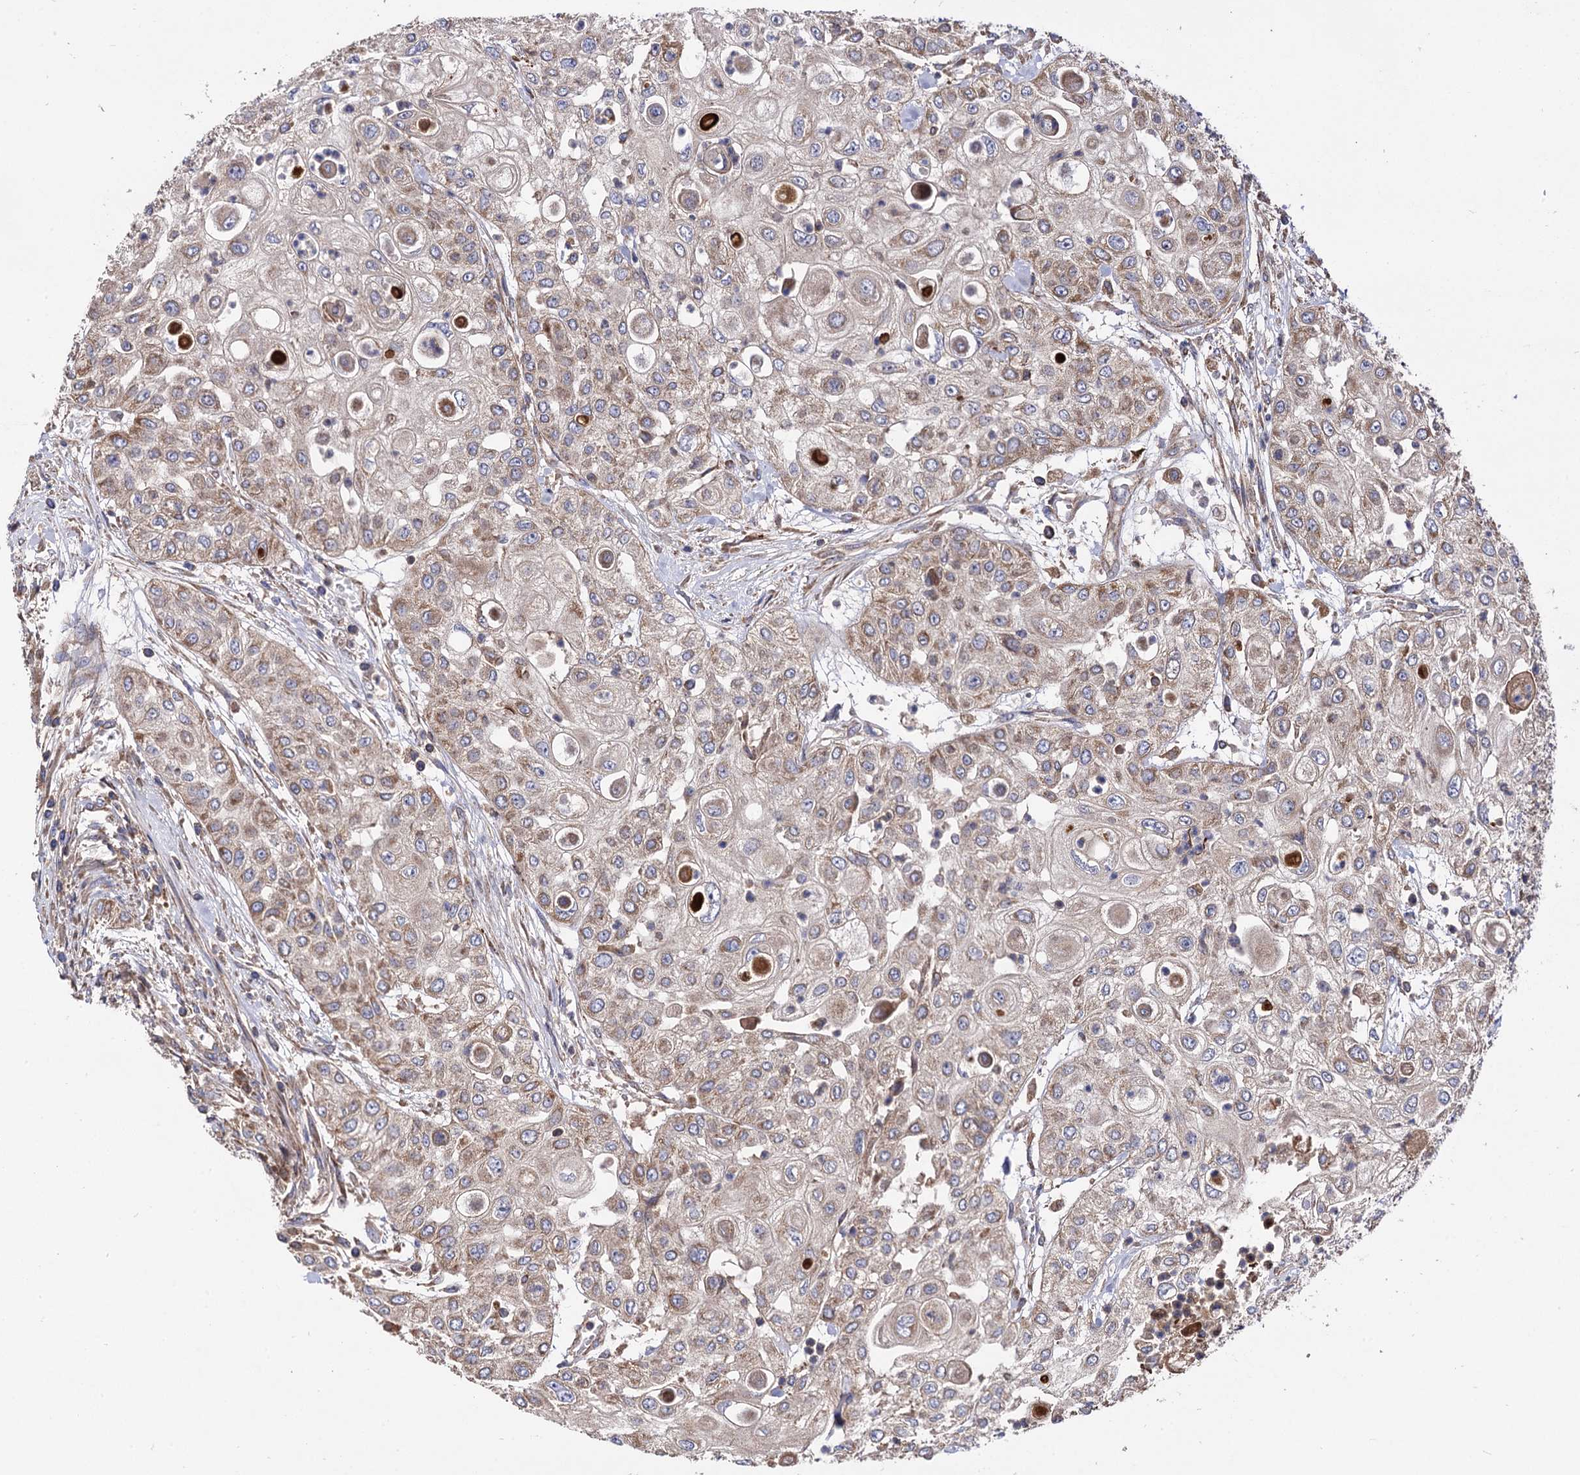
{"staining": {"intensity": "weak", "quantity": "25%-75%", "location": "cytoplasmic/membranous"}, "tissue": "urothelial cancer", "cell_type": "Tumor cells", "image_type": "cancer", "snomed": [{"axis": "morphology", "description": "Urothelial carcinoma, High grade"}, {"axis": "topography", "description": "Urinary bladder"}], "caption": "A micrograph showing weak cytoplasmic/membranous positivity in about 25%-75% of tumor cells in urothelial cancer, as visualized by brown immunohistochemical staining.", "gene": "IQCH", "patient": {"sex": "female", "age": 79}}